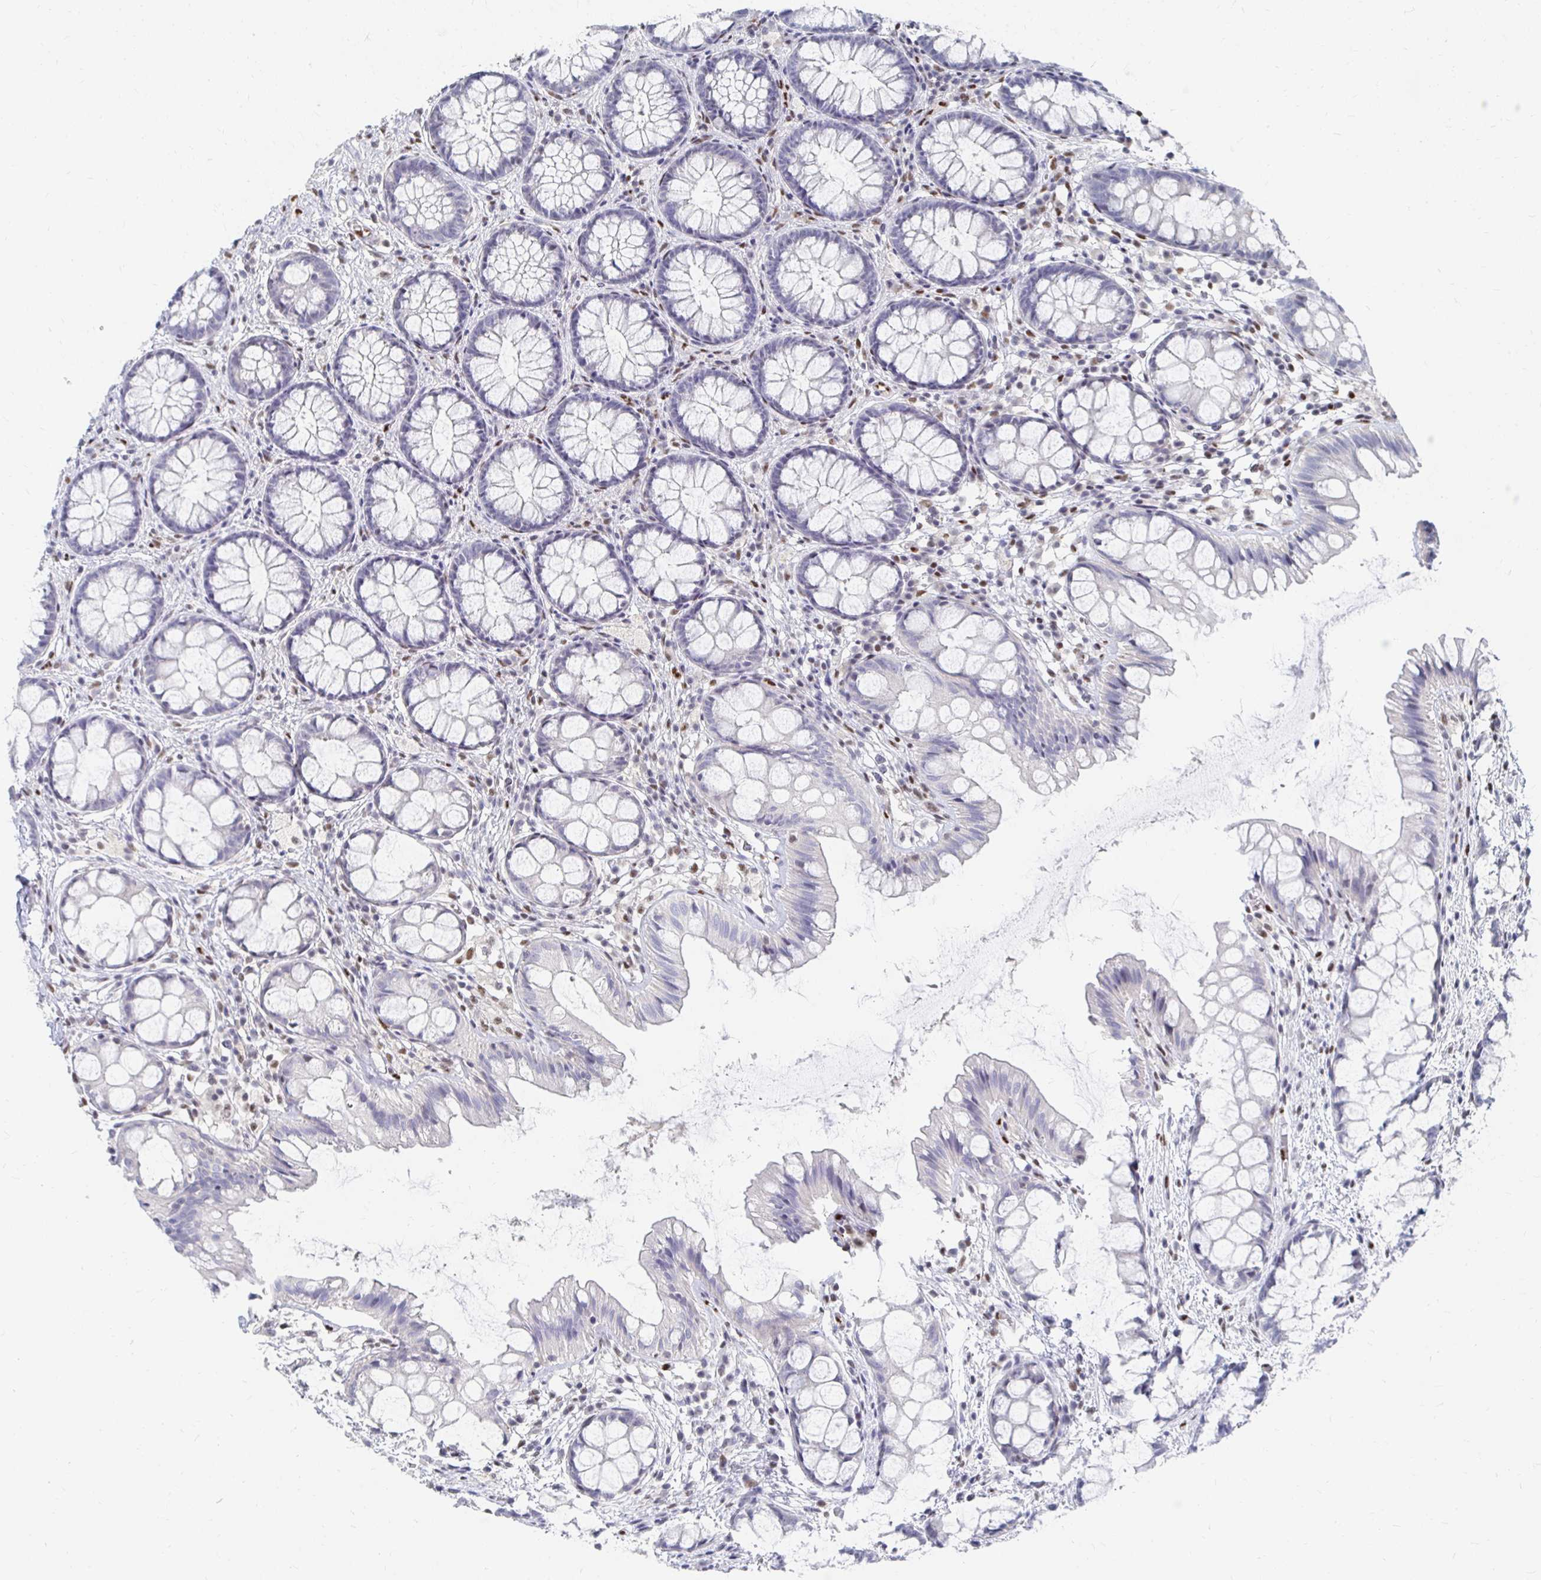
{"staining": {"intensity": "negative", "quantity": "none", "location": "none"}, "tissue": "rectum", "cell_type": "Glandular cells", "image_type": "normal", "snomed": [{"axis": "morphology", "description": "Normal tissue, NOS"}, {"axis": "topography", "description": "Rectum"}], "caption": "This histopathology image is of normal rectum stained with IHC to label a protein in brown with the nuclei are counter-stained blue. There is no expression in glandular cells. Brightfield microscopy of immunohistochemistry (IHC) stained with DAB (brown) and hematoxylin (blue), captured at high magnification.", "gene": "CLIC3", "patient": {"sex": "female", "age": 62}}